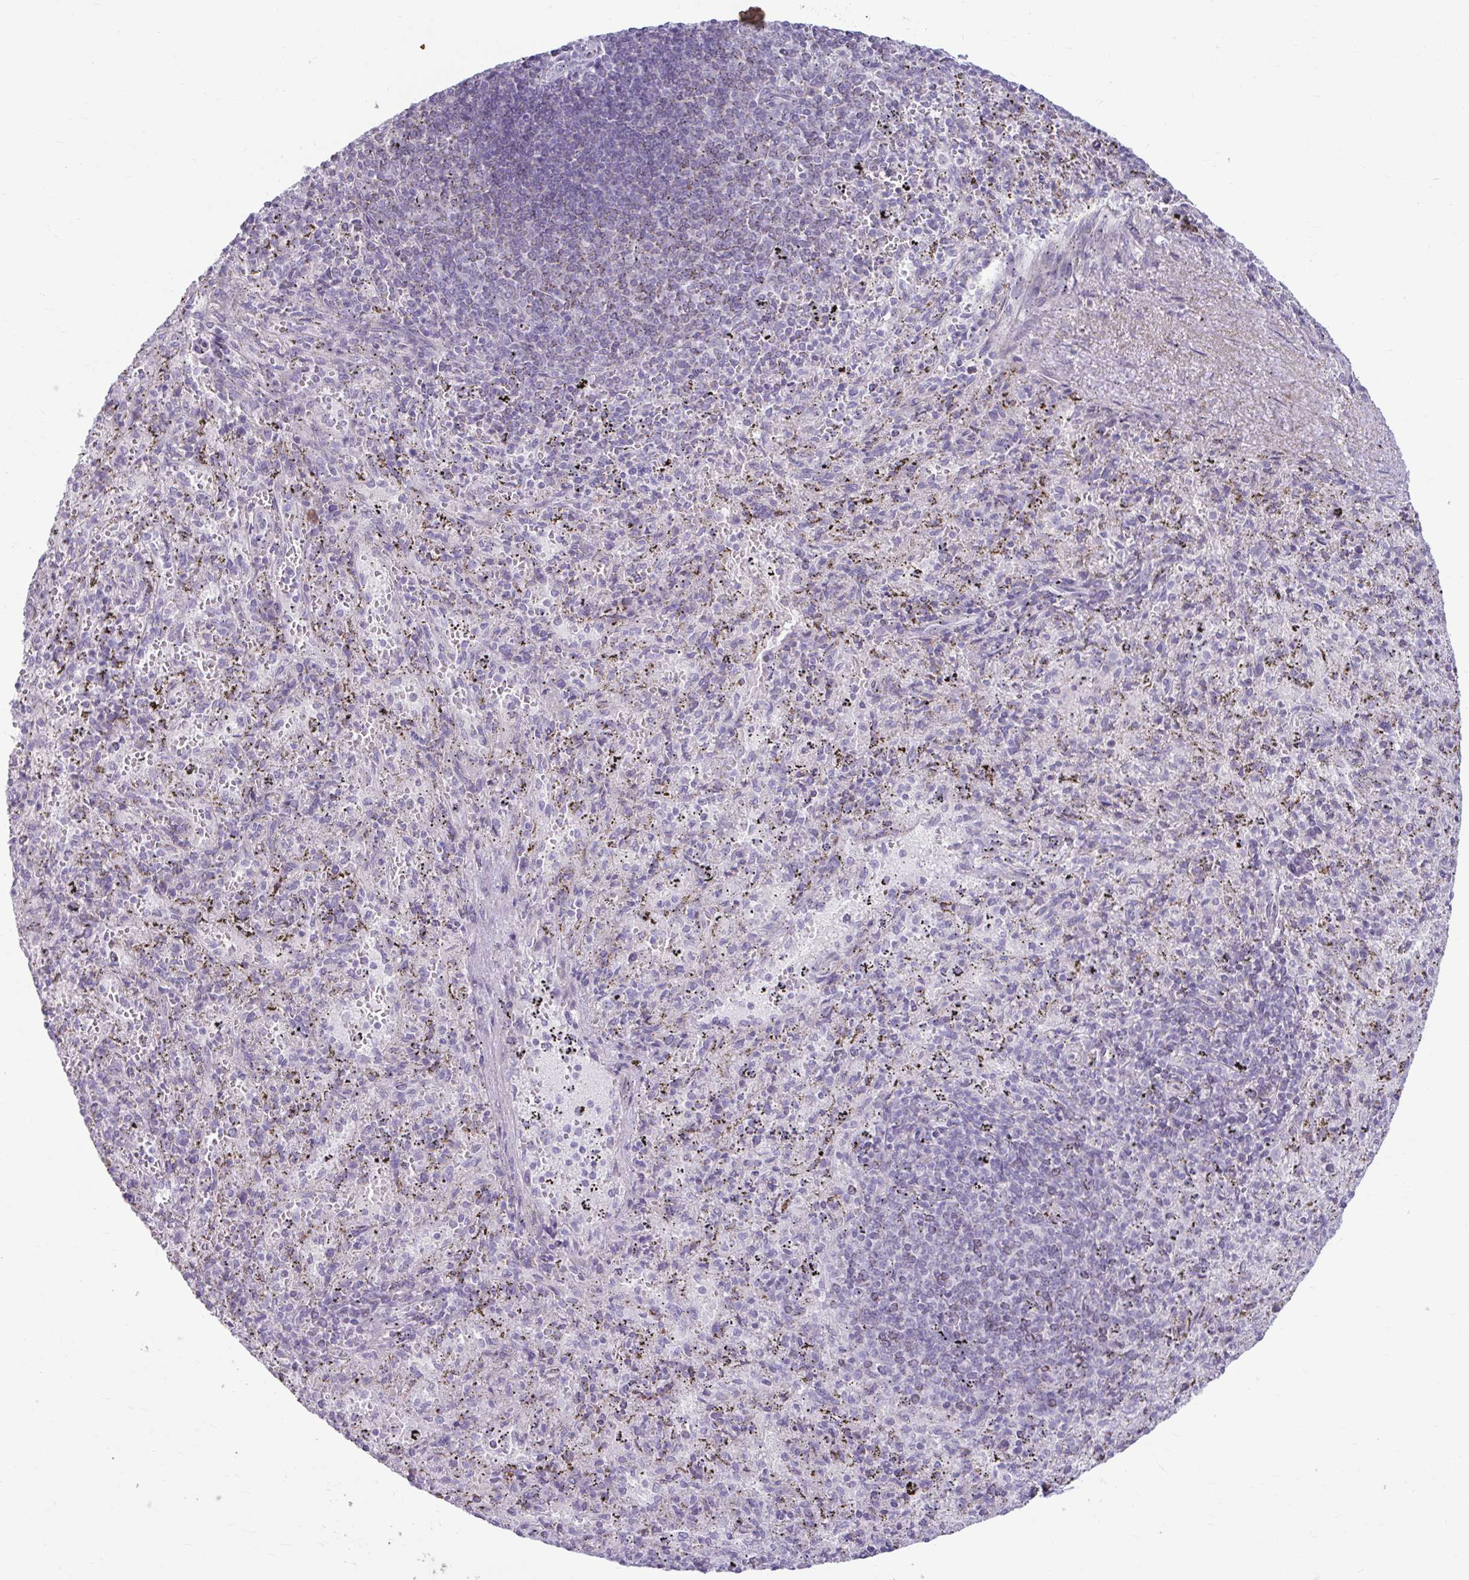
{"staining": {"intensity": "negative", "quantity": "none", "location": "none"}, "tissue": "spleen", "cell_type": "Cells in red pulp", "image_type": "normal", "snomed": [{"axis": "morphology", "description": "Normal tissue, NOS"}, {"axis": "topography", "description": "Spleen"}], "caption": "Cells in red pulp are negative for protein expression in normal human spleen. (Immunohistochemistry (ihc), brightfield microscopy, high magnification).", "gene": "MSMO1", "patient": {"sex": "male", "age": 57}}